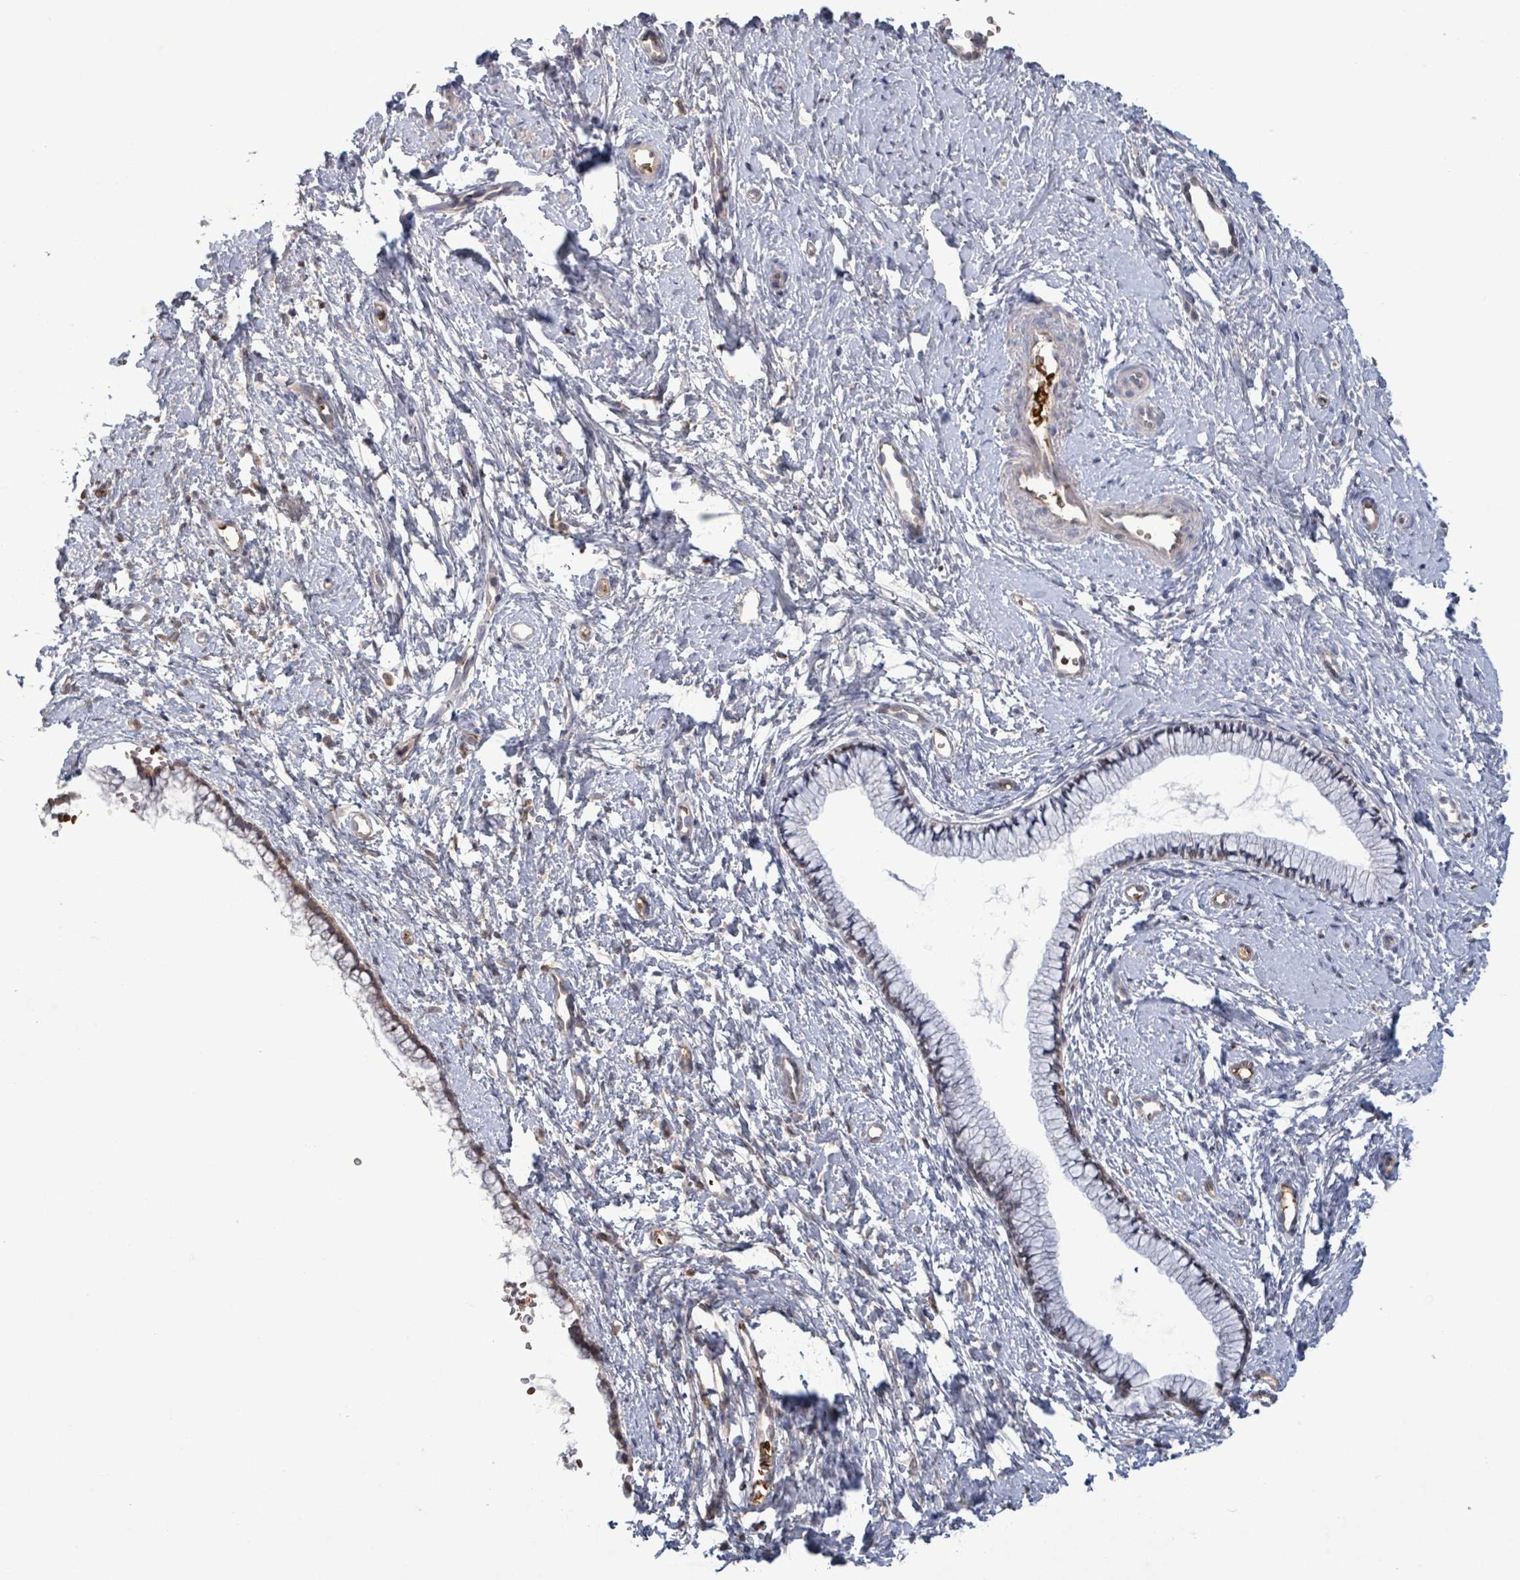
{"staining": {"intensity": "negative", "quantity": "none", "location": "none"}, "tissue": "cervix", "cell_type": "Glandular cells", "image_type": "normal", "snomed": [{"axis": "morphology", "description": "Normal tissue, NOS"}, {"axis": "topography", "description": "Cervix"}], "caption": "The immunohistochemistry micrograph has no significant positivity in glandular cells of cervix.", "gene": "GRM8", "patient": {"sex": "female", "age": 57}}